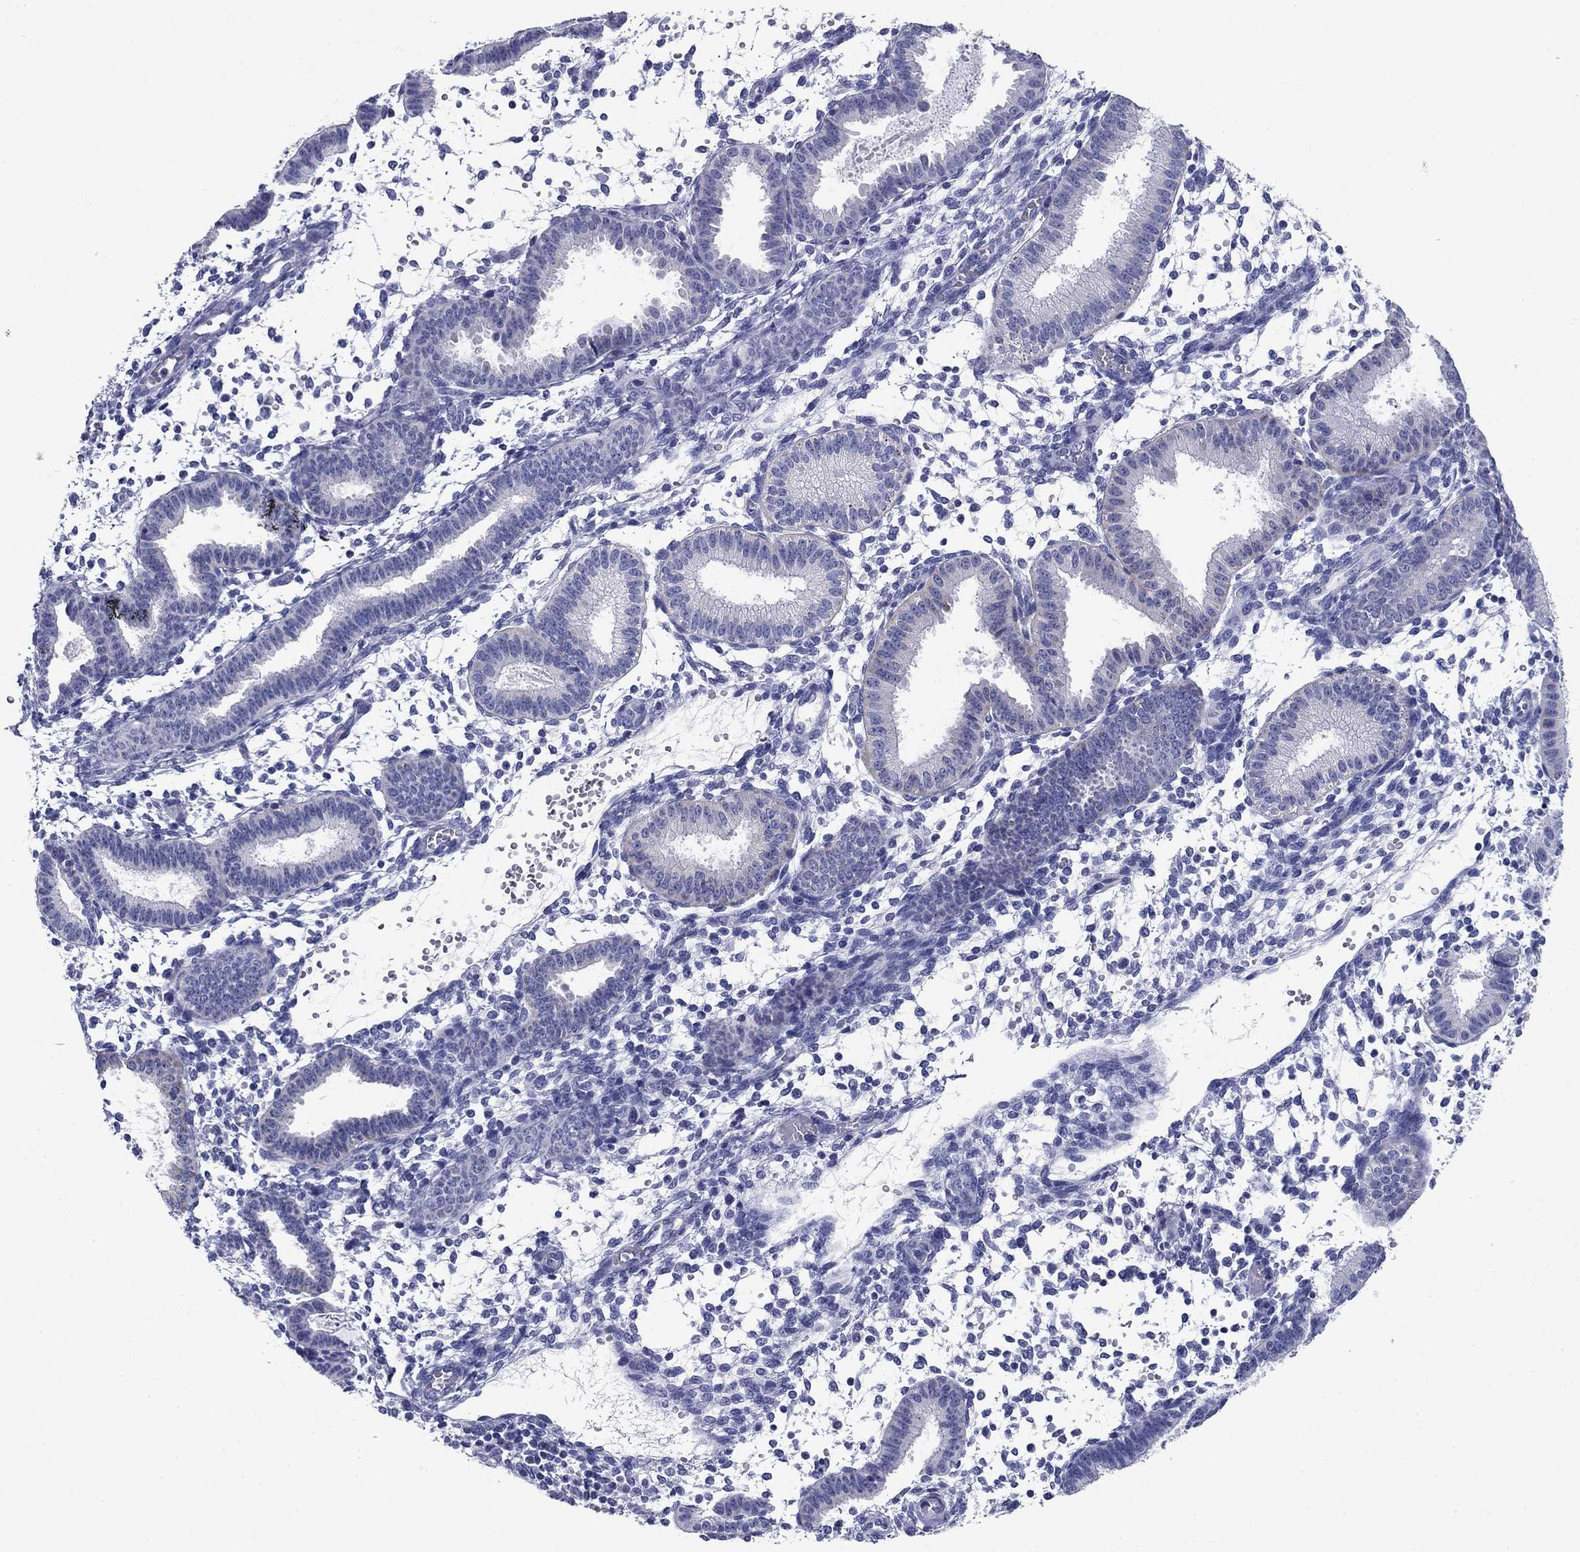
{"staining": {"intensity": "negative", "quantity": "none", "location": "none"}, "tissue": "endometrium", "cell_type": "Cells in endometrial stroma", "image_type": "normal", "snomed": [{"axis": "morphology", "description": "Normal tissue, NOS"}, {"axis": "topography", "description": "Endometrium"}], "caption": "There is no significant positivity in cells in endometrial stroma of endometrium. The staining is performed using DAB (3,3'-diaminobenzidine) brown chromogen with nuclei counter-stained in using hematoxylin.", "gene": "UPB1", "patient": {"sex": "female", "age": 43}}